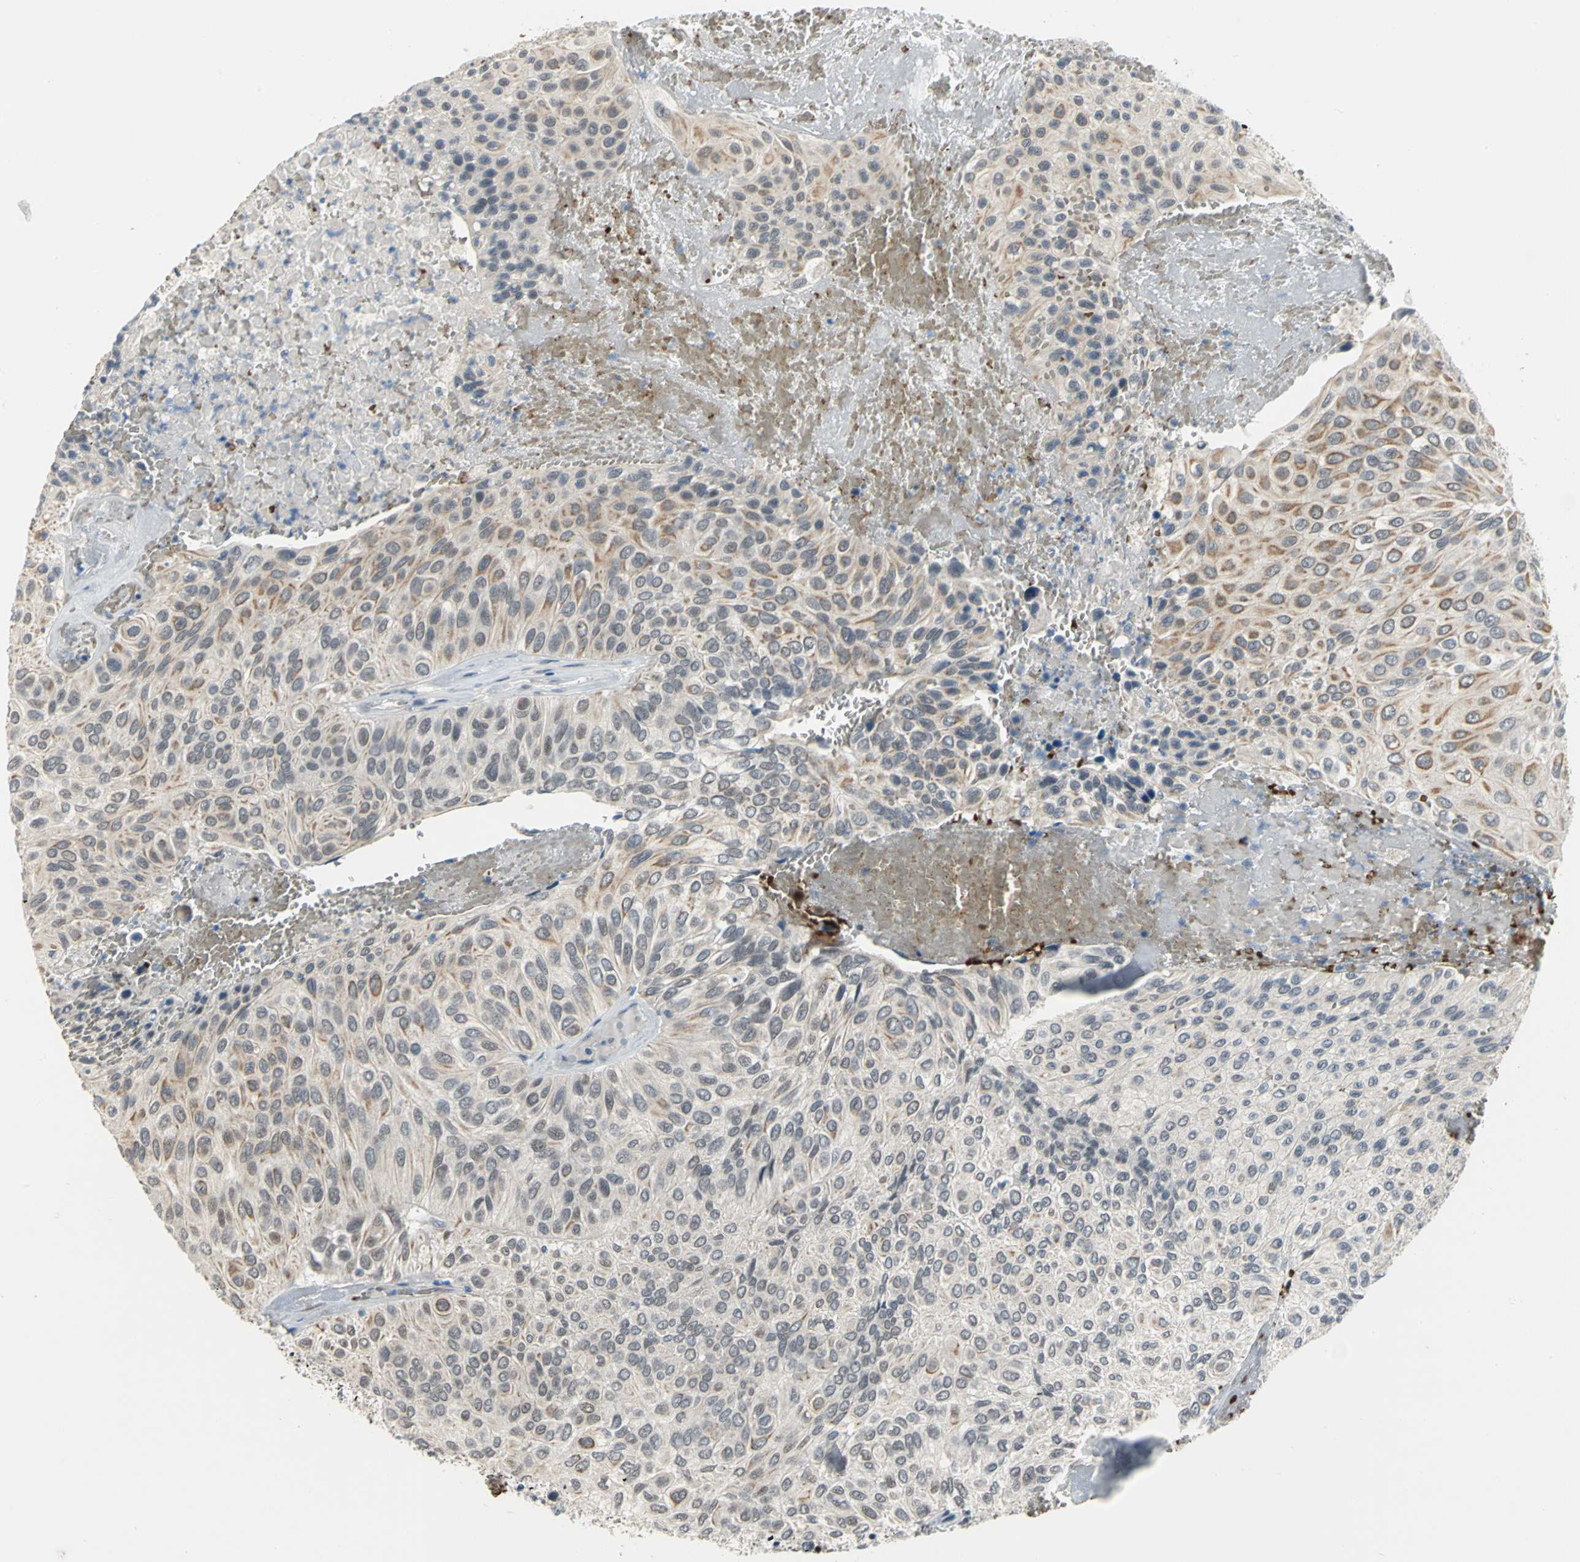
{"staining": {"intensity": "weak", "quantity": ">75%", "location": "nuclear"}, "tissue": "urothelial cancer", "cell_type": "Tumor cells", "image_type": "cancer", "snomed": [{"axis": "morphology", "description": "Urothelial carcinoma, High grade"}, {"axis": "topography", "description": "Urinary bladder"}], "caption": "Immunohistochemical staining of high-grade urothelial carcinoma demonstrates low levels of weak nuclear positivity in about >75% of tumor cells.", "gene": "GLI3", "patient": {"sex": "male", "age": 66}}